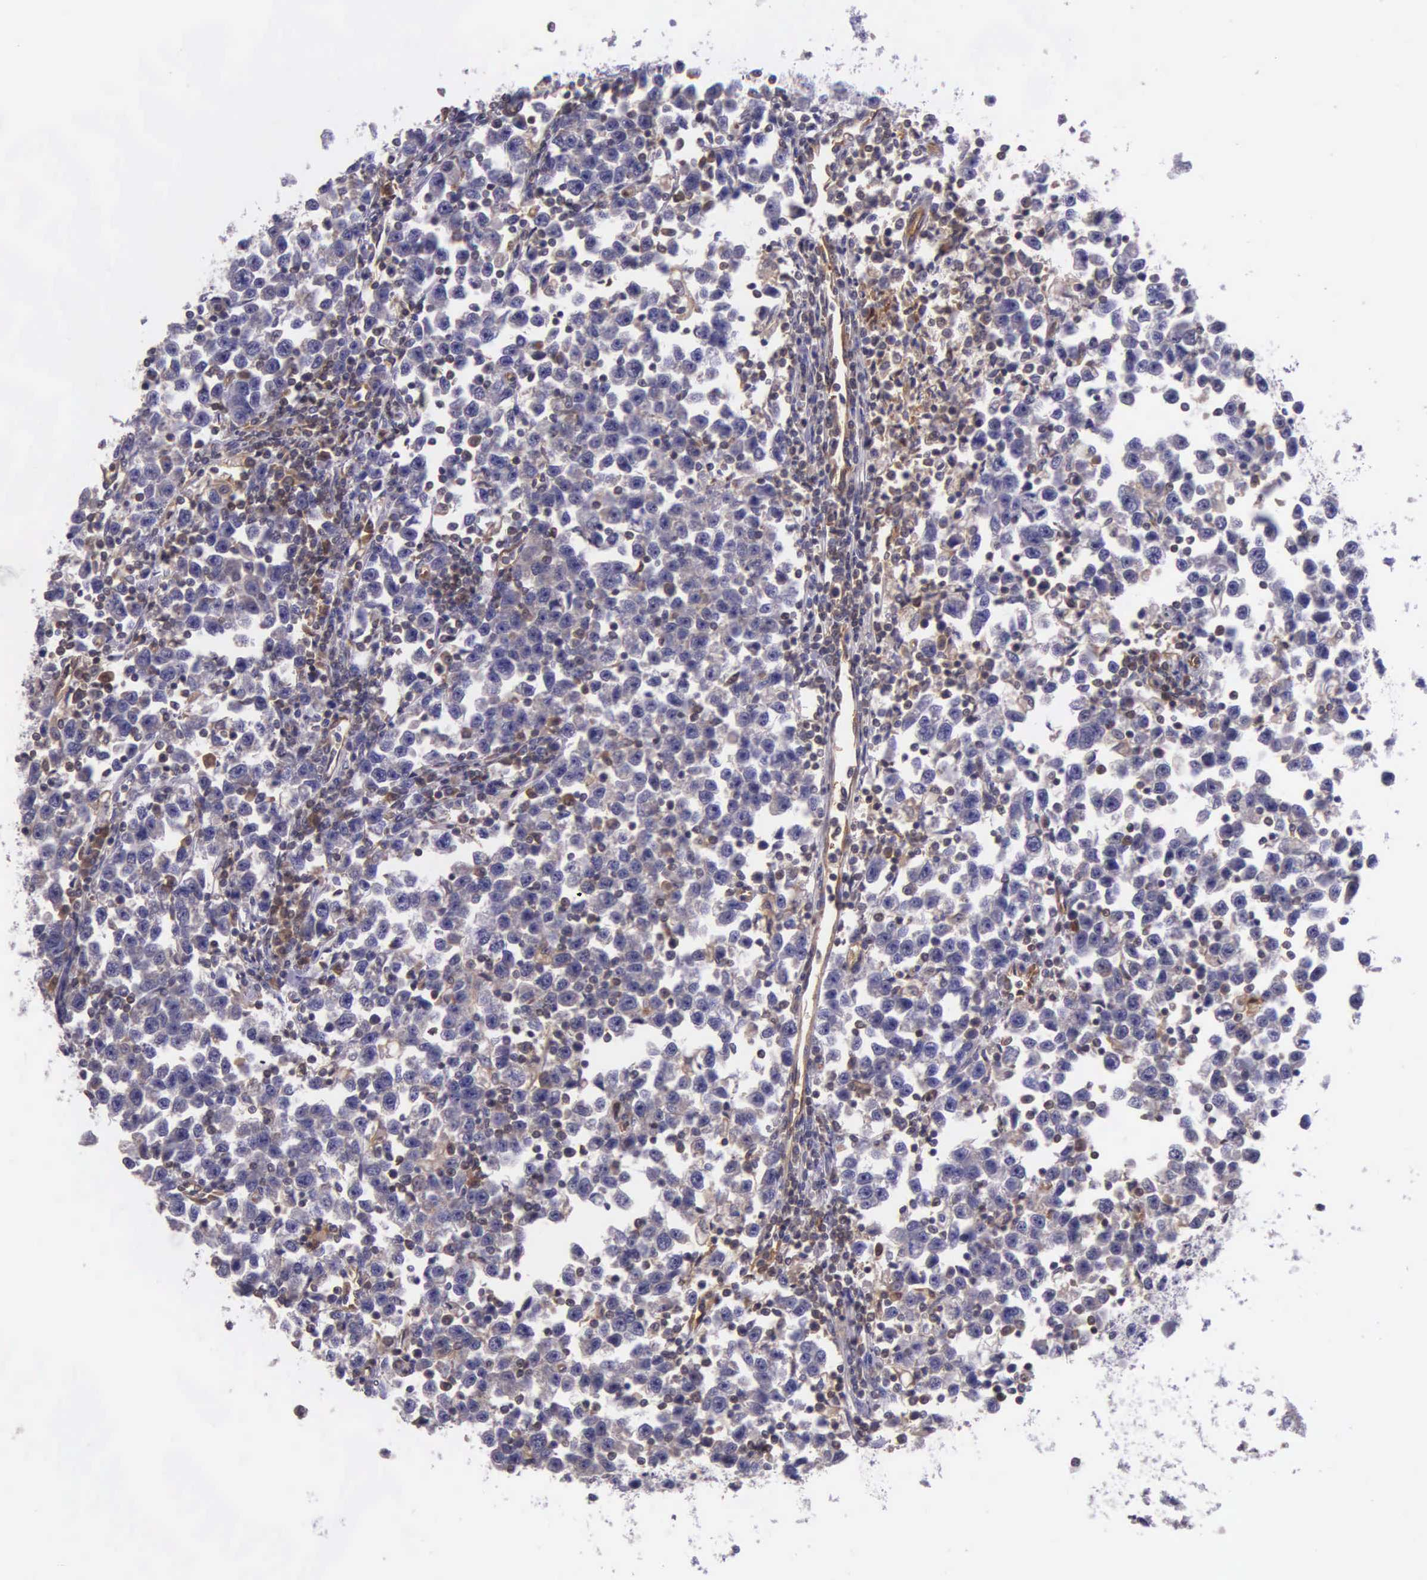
{"staining": {"intensity": "negative", "quantity": "none", "location": "none"}, "tissue": "testis cancer", "cell_type": "Tumor cells", "image_type": "cancer", "snomed": [{"axis": "morphology", "description": "Seminoma, NOS"}, {"axis": "topography", "description": "Testis"}], "caption": "IHC photomicrograph of testis cancer stained for a protein (brown), which shows no positivity in tumor cells.", "gene": "GMPR2", "patient": {"sex": "male", "age": 43}}